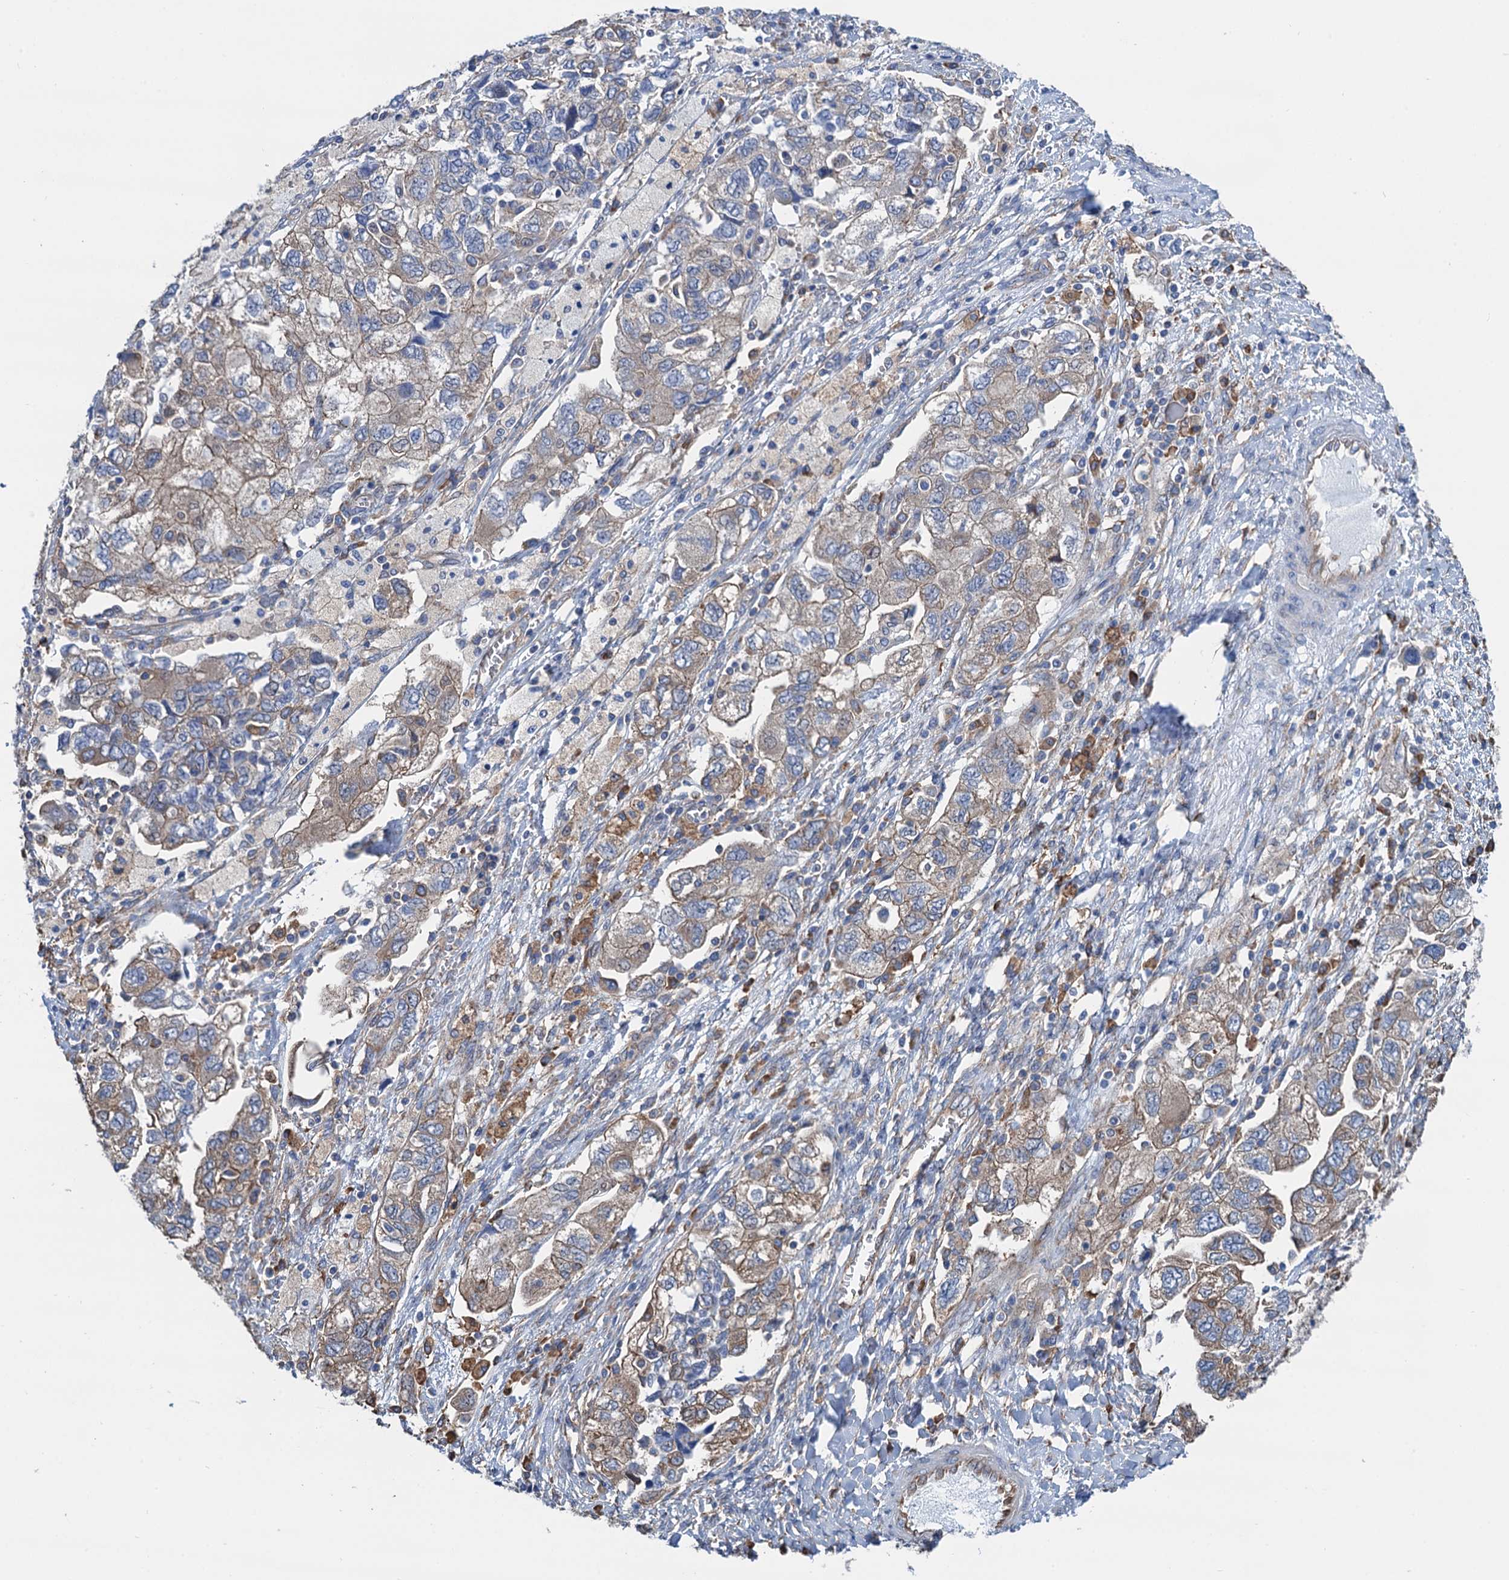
{"staining": {"intensity": "weak", "quantity": ">75%", "location": "cytoplasmic/membranous"}, "tissue": "ovarian cancer", "cell_type": "Tumor cells", "image_type": "cancer", "snomed": [{"axis": "morphology", "description": "Carcinoma, NOS"}, {"axis": "morphology", "description": "Cystadenocarcinoma, serous, NOS"}, {"axis": "topography", "description": "Ovary"}], "caption": "Ovarian carcinoma was stained to show a protein in brown. There is low levels of weak cytoplasmic/membranous staining in approximately >75% of tumor cells.", "gene": "SLC12A7", "patient": {"sex": "female", "age": 69}}